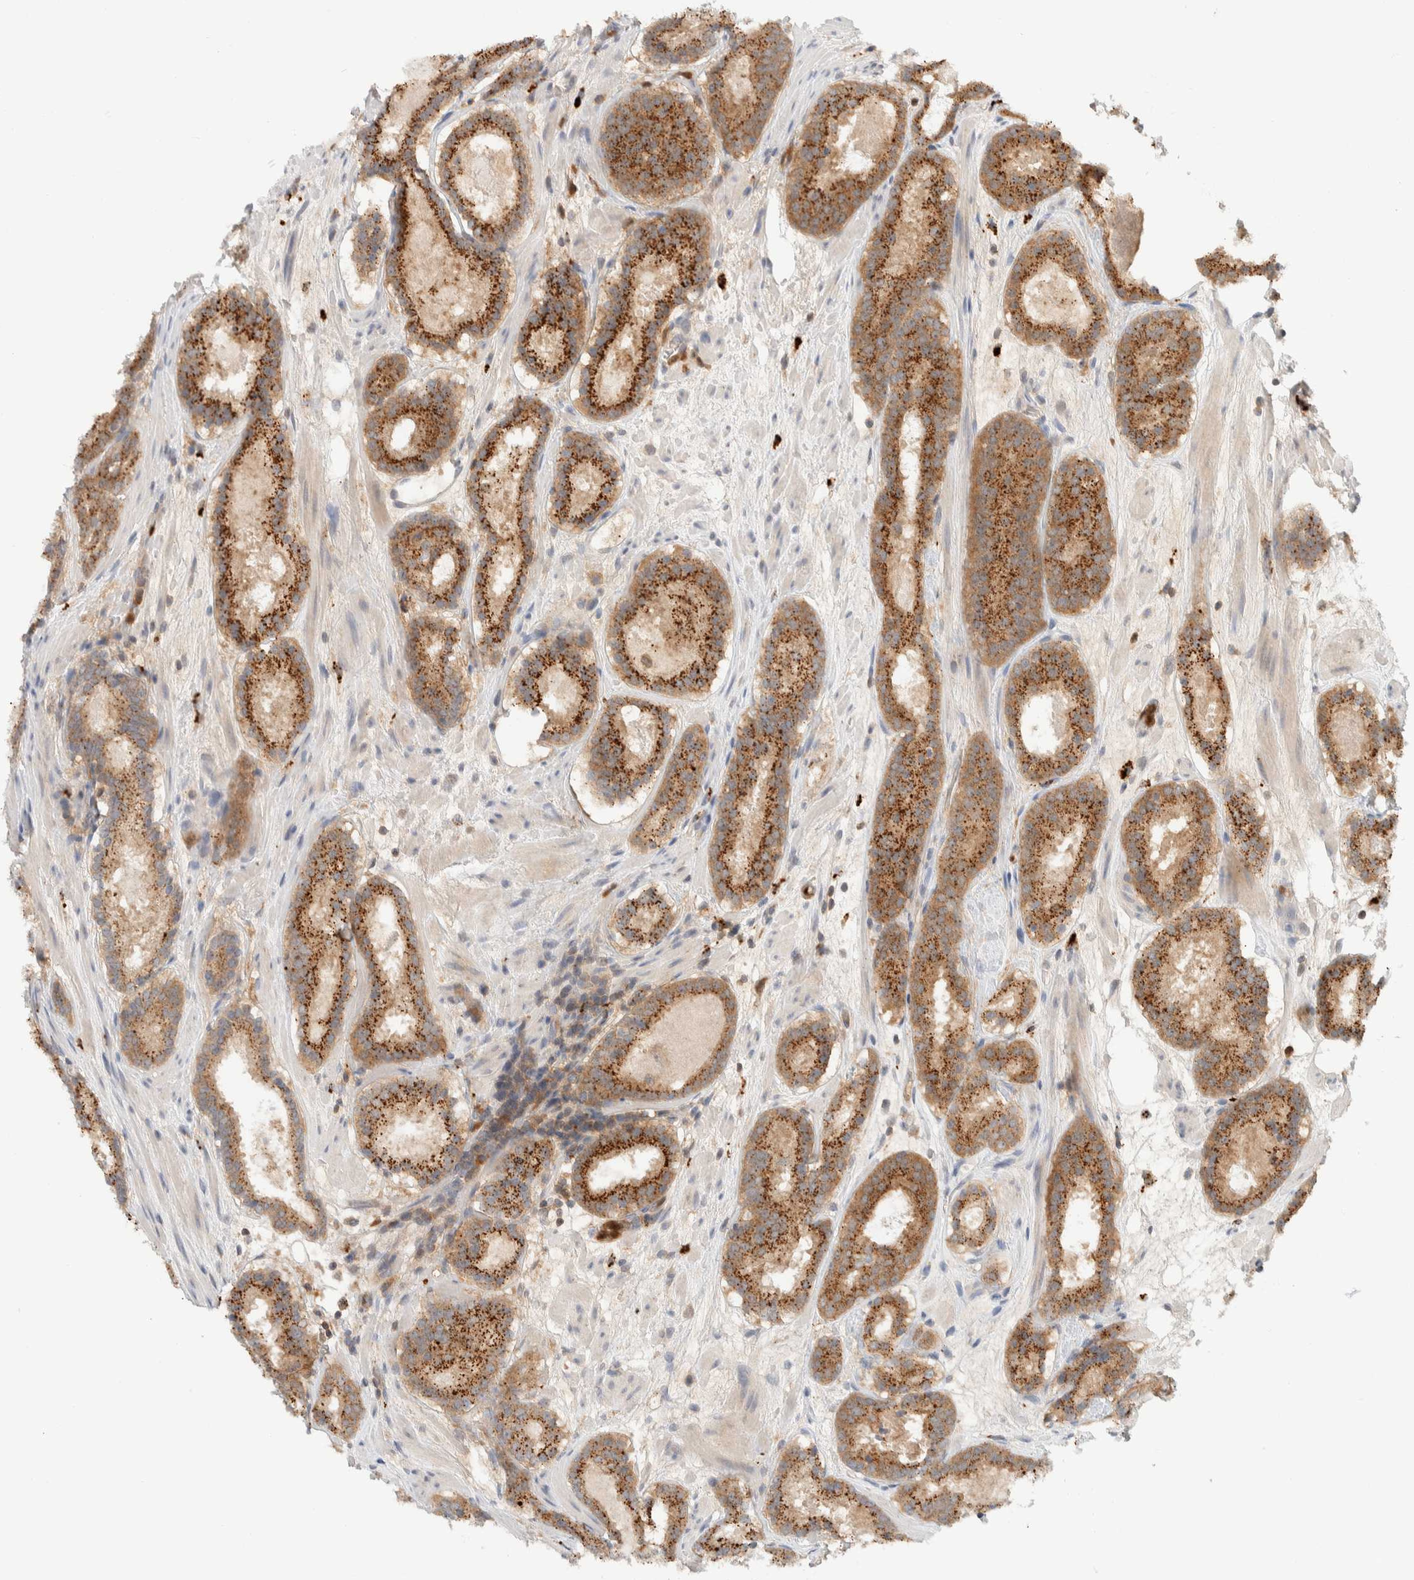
{"staining": {"intensity": "strong", "quantity": ">75%", "location": "cytoplasmic/membranous"}, "tissue": "prostate cancer", "cell_type": "Tumor cells", "image_type": "cancer", "snomed": [{"axis": "morphology", "description": "Adenocarcinoma, Low grade"}, {"axis": "topography", "description": "Prostate"}], "caption": "Strong cytoplasmic/membranous positivity for a protein is present in approximately >75% of tumor cells of prostate adenocarcinoma (low-grade) using immunohistochemistry.", "gene": "GCLM", "patient": {"sex": "male", "age": 69}}